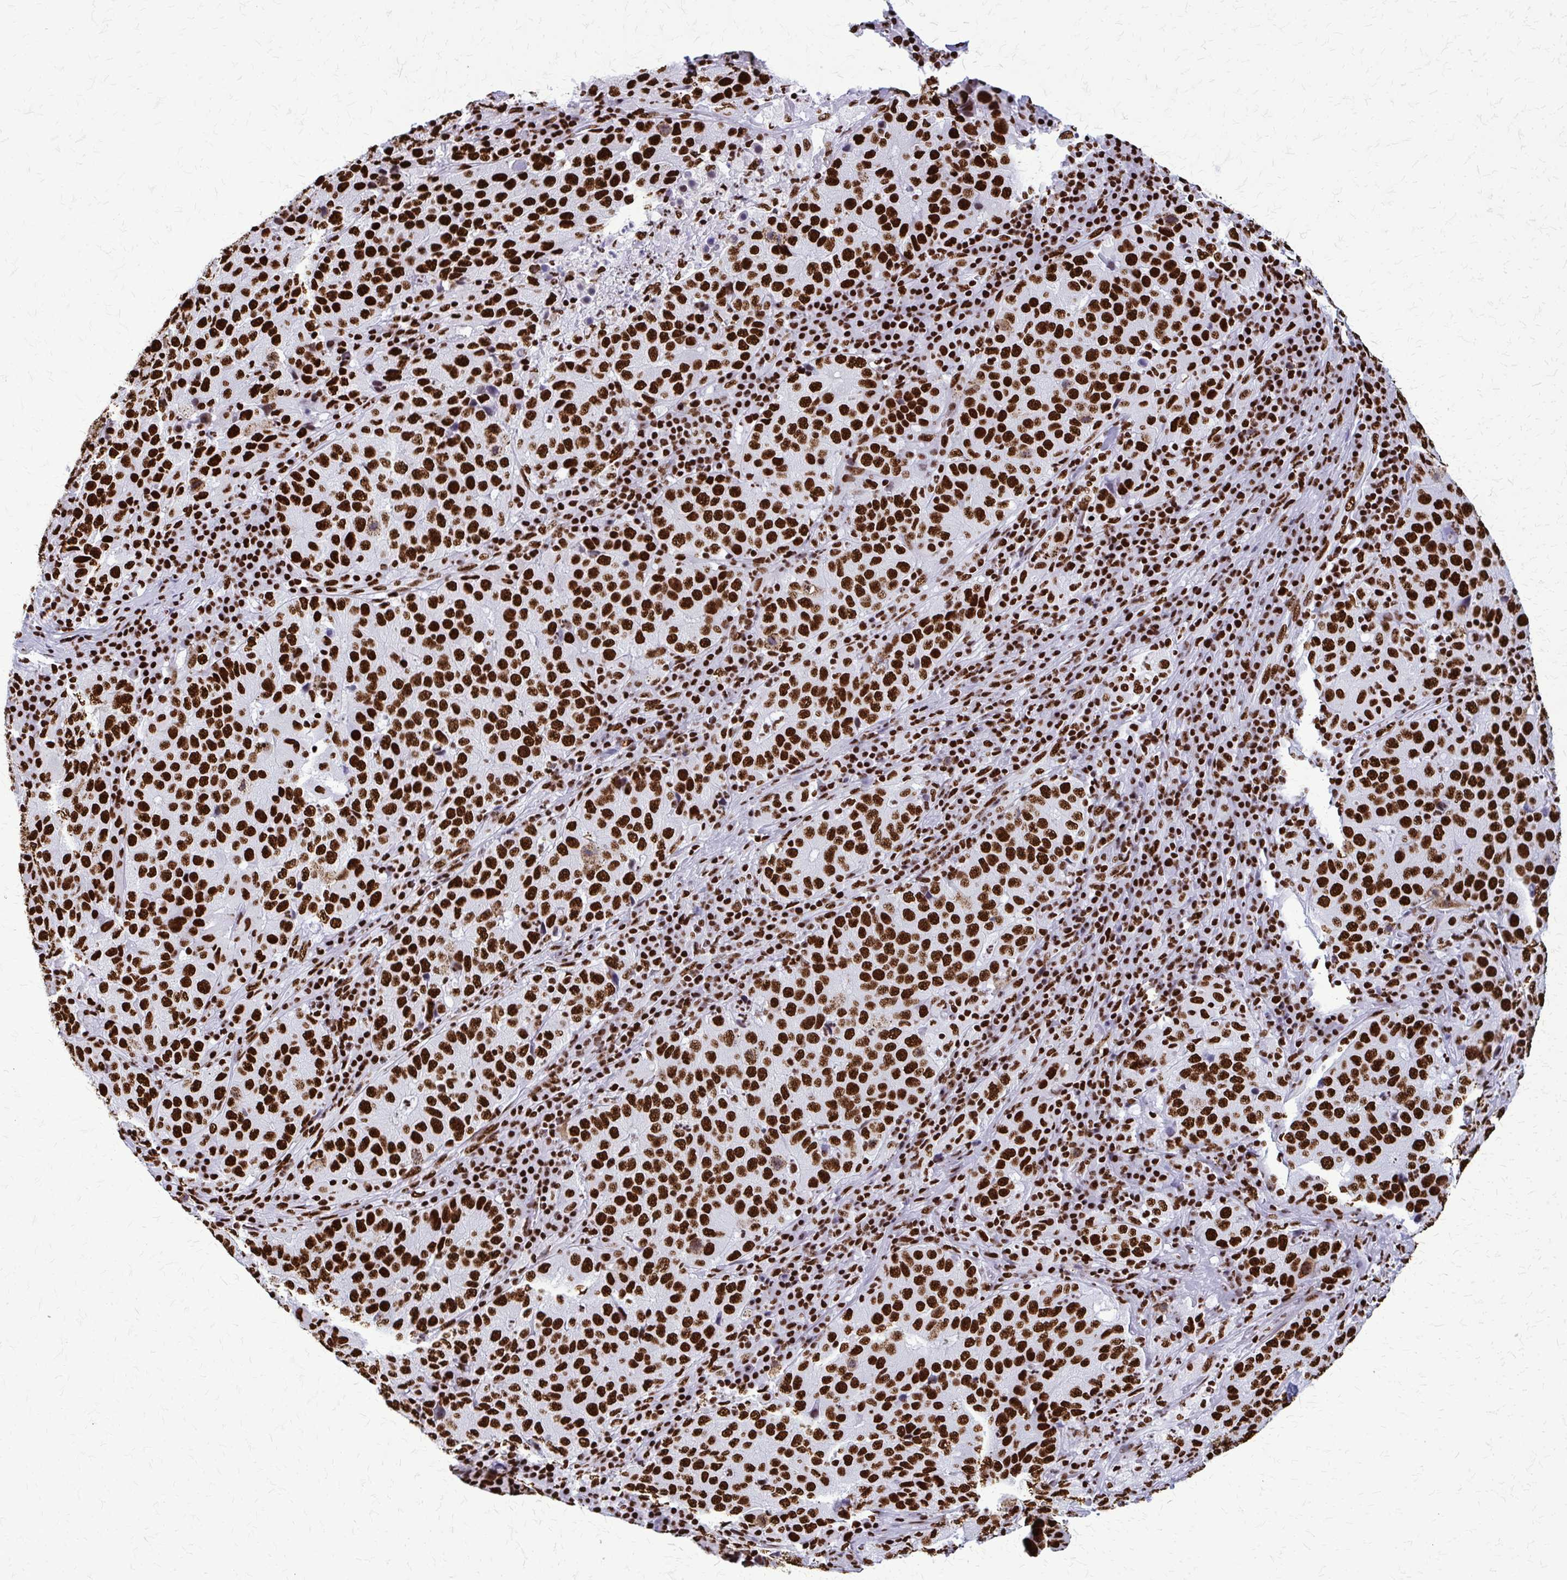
{"staining": {"intensity": "strong", "quantity": ">75%", "location": "nuclear"}, "tissue": "stomach cancer", "cell_type": "Tumor cells", "image_type": "cancer", "snomed": [{"axis": "morphology", "description": "Adenocarcinoma, NOS"}, {"axis": "topography", "description": "Stomach"}], "caption": "Immunohistochemical staining of stomach cancer exhibits high levels of strong nuclear protein positivity in about >75% of tumor cells.", "gene": "SFPQ", "patient": {"sex": "male", "age": 71}}